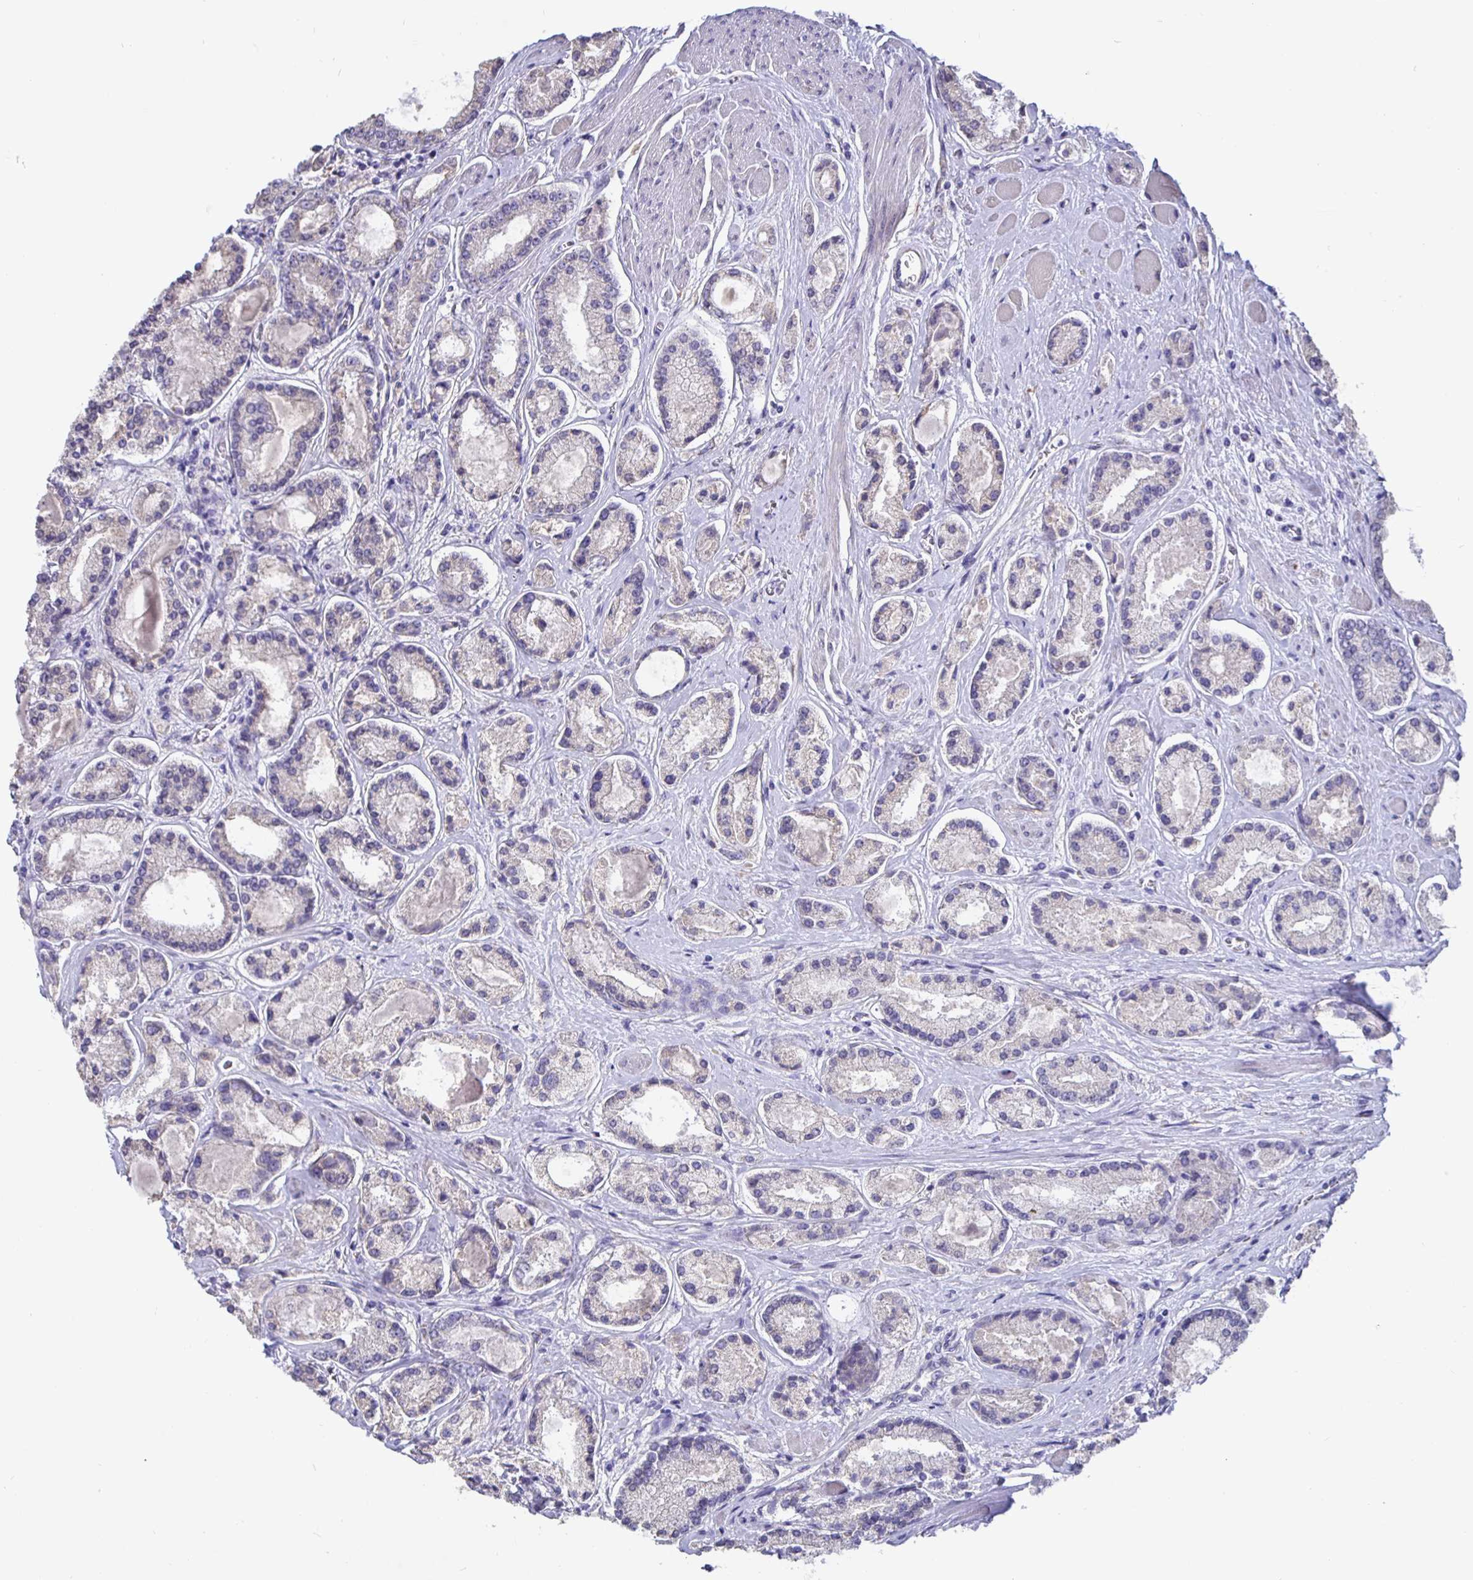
{"staining": {"intensity": "negative", "quantity": "none", "location": "none"}, "tissue": "prostate cancer", "cell_type": "Tumor cells", "image_type": "cancer", "snomed": [{"axis": "morphology", "description": "Adenocarcinoma, High grade"}, {"axis": "topography", "description": "Prostate"}], "caption": "A photomicrograph of high-grade adenocarcinoma (prostate) stained for a protein displays no brown staining in tumor cells.", "gene": "DNAI2", "patient": {"sex": "male", "age": 67}}